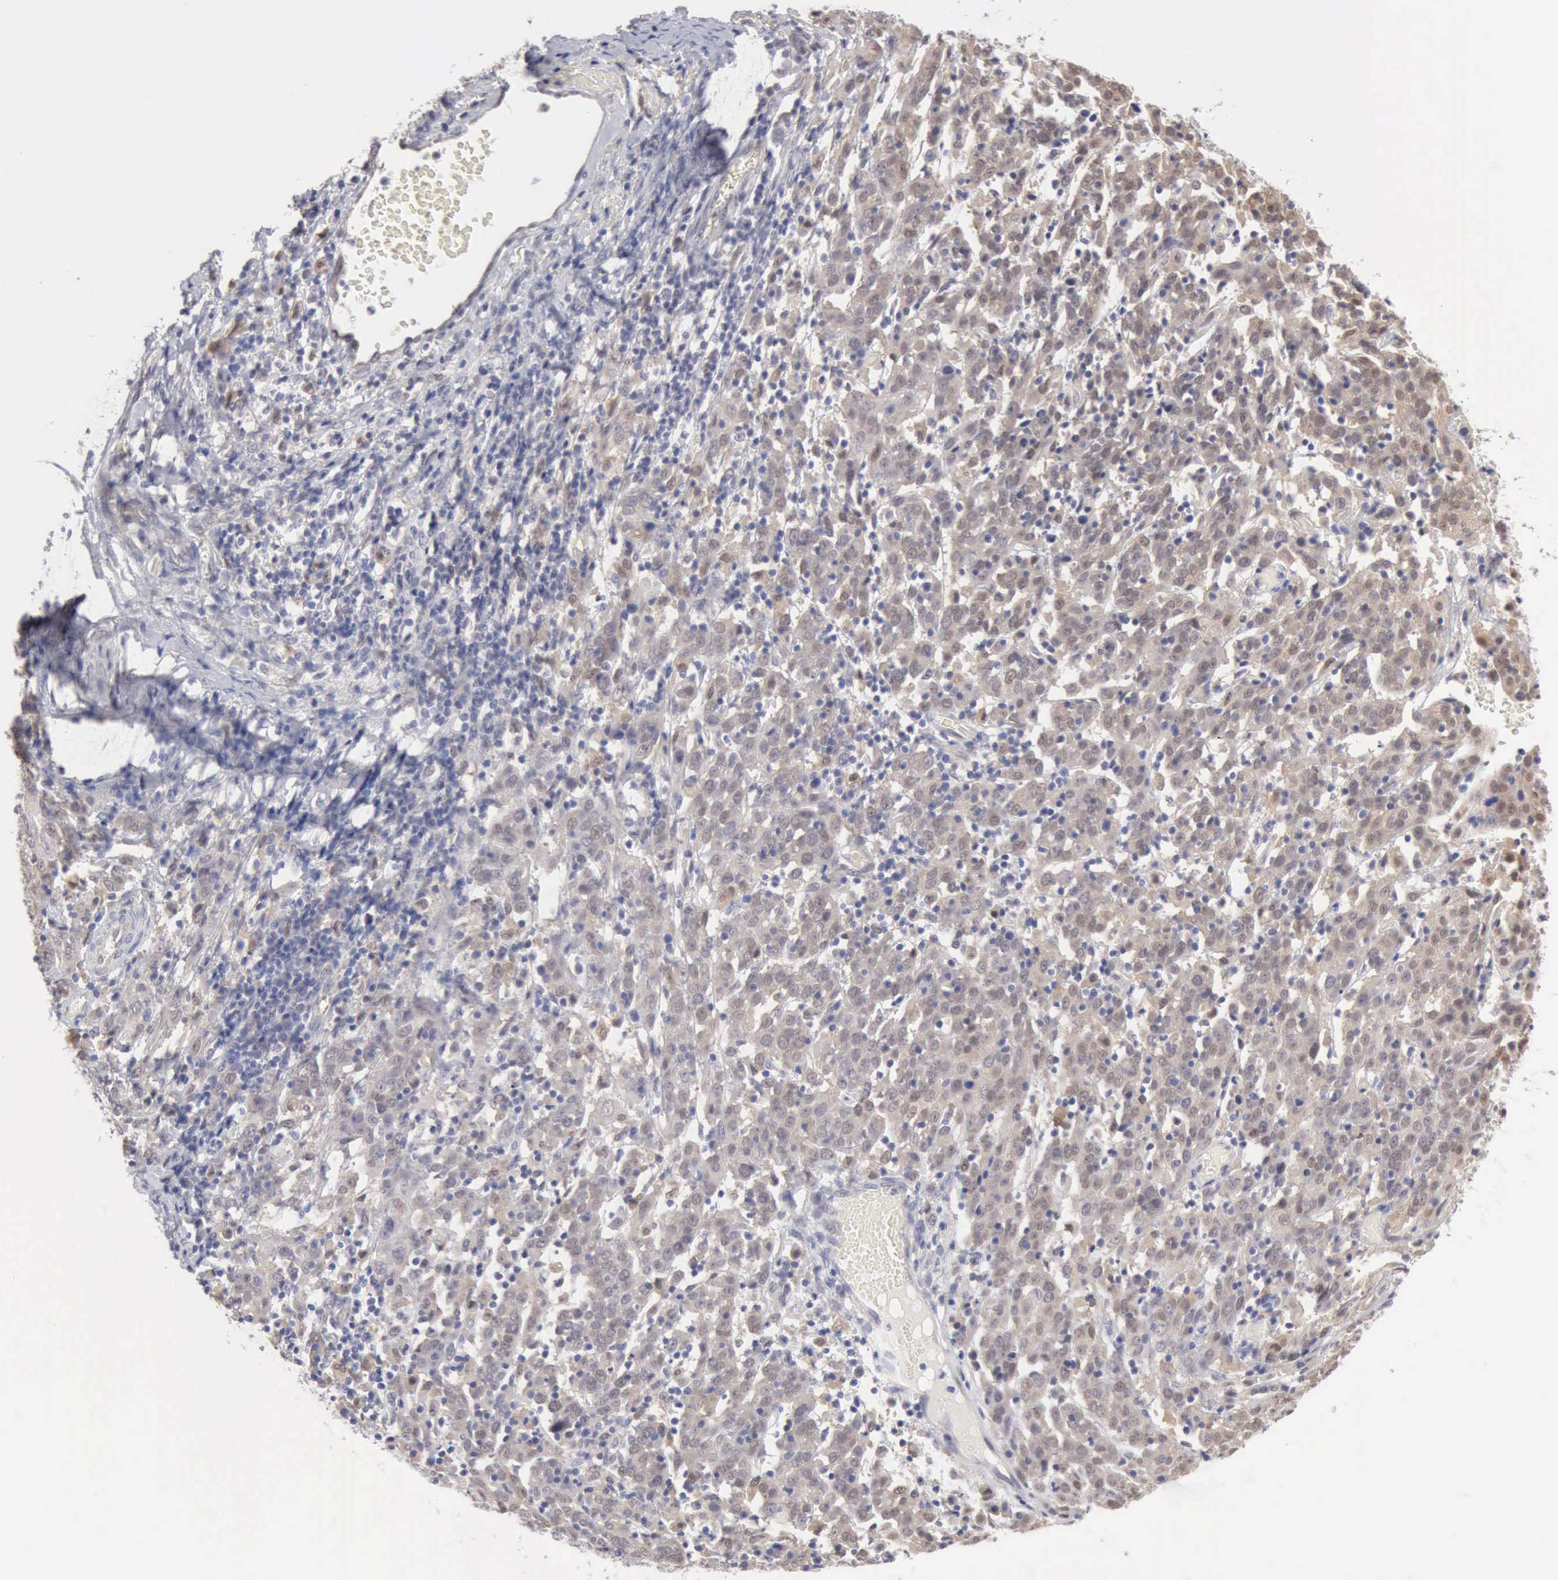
{"staining": {"intensity": "weak", "quantity": "25%-75%", "location": "cytoplasmic/membranous"}, "tissue": "cervical cancer", "cell_type": "Tumor cells", "image_type": "cancer", "snomed": [{"axis": "morphology", "description": "Normal tissue, NOS"}, {"axis": "morphology", "description": "Squamous cell carcinoma, NOS"}, {"axis": "topography", "description": "Cervix"}], "caption": "This histopathology image exhibits IHC staining of cervical cancer, with low weak cytoplasmic/membranous positivity in approximately 25%-75% of tumor cells.", "gene": "PTGR2", "patient": {"sex": "female", "age": 67}}